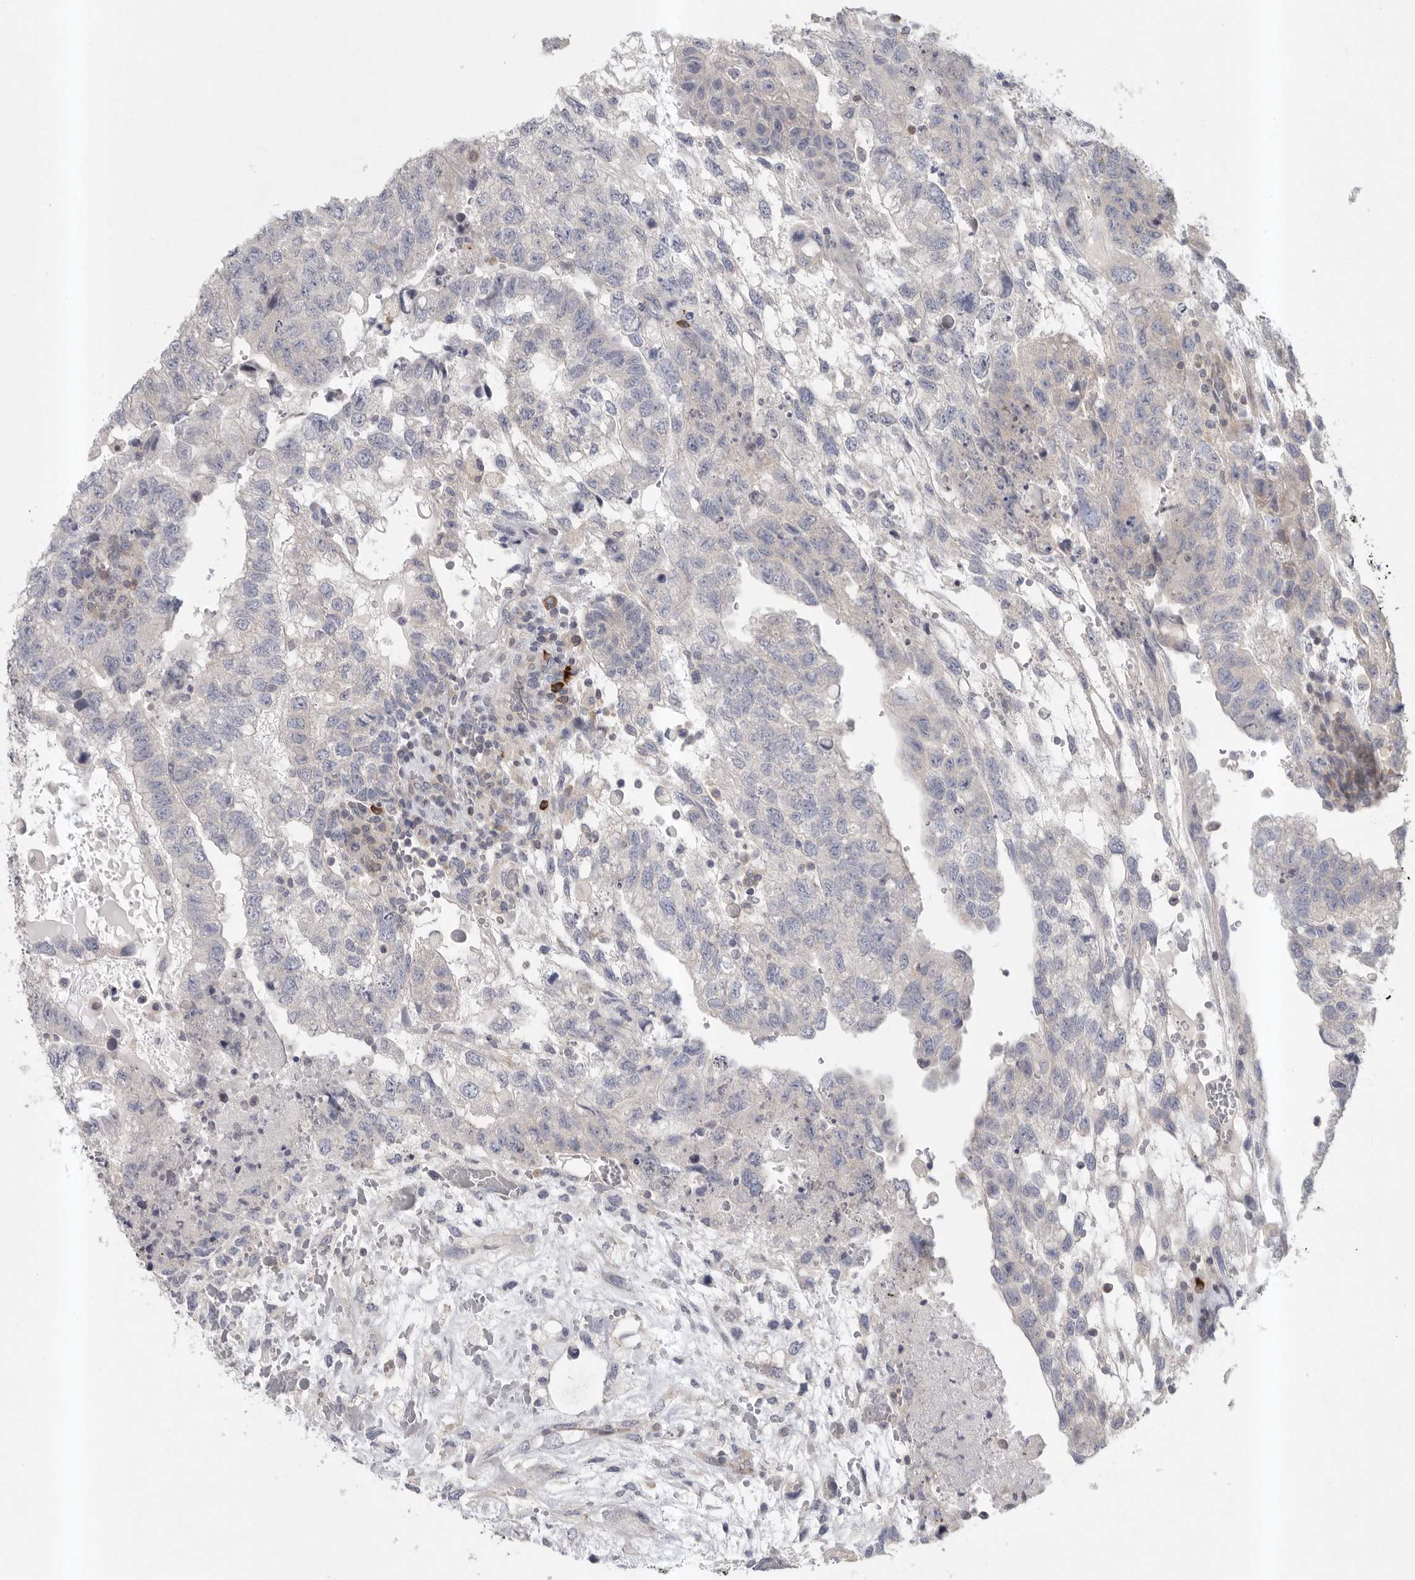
{"staining": {"intensity": "negative", "quantity": "none", "location": "none"}, "tissue": "testis cancer", "cell_type": "Tumor cells", "image_type": "cancer", "snomed": [{"axis": "morphology", "description": "Carcinoma, Embryonal, NOS"}, {"axis": "topography", "description": "Testis"}], "caption": "An immunohistochemistry (IHC) photomicrograph of testis embryonal carcinoma is shown. There is no staining in tumor cells of testis embryonal carcinoma. The staining is performed using DAB brown chromogen with nuclei counter-stained in using hematoxylin.", "gene": "TMEM69", "patient": {"sex": "male", "age": 36}}